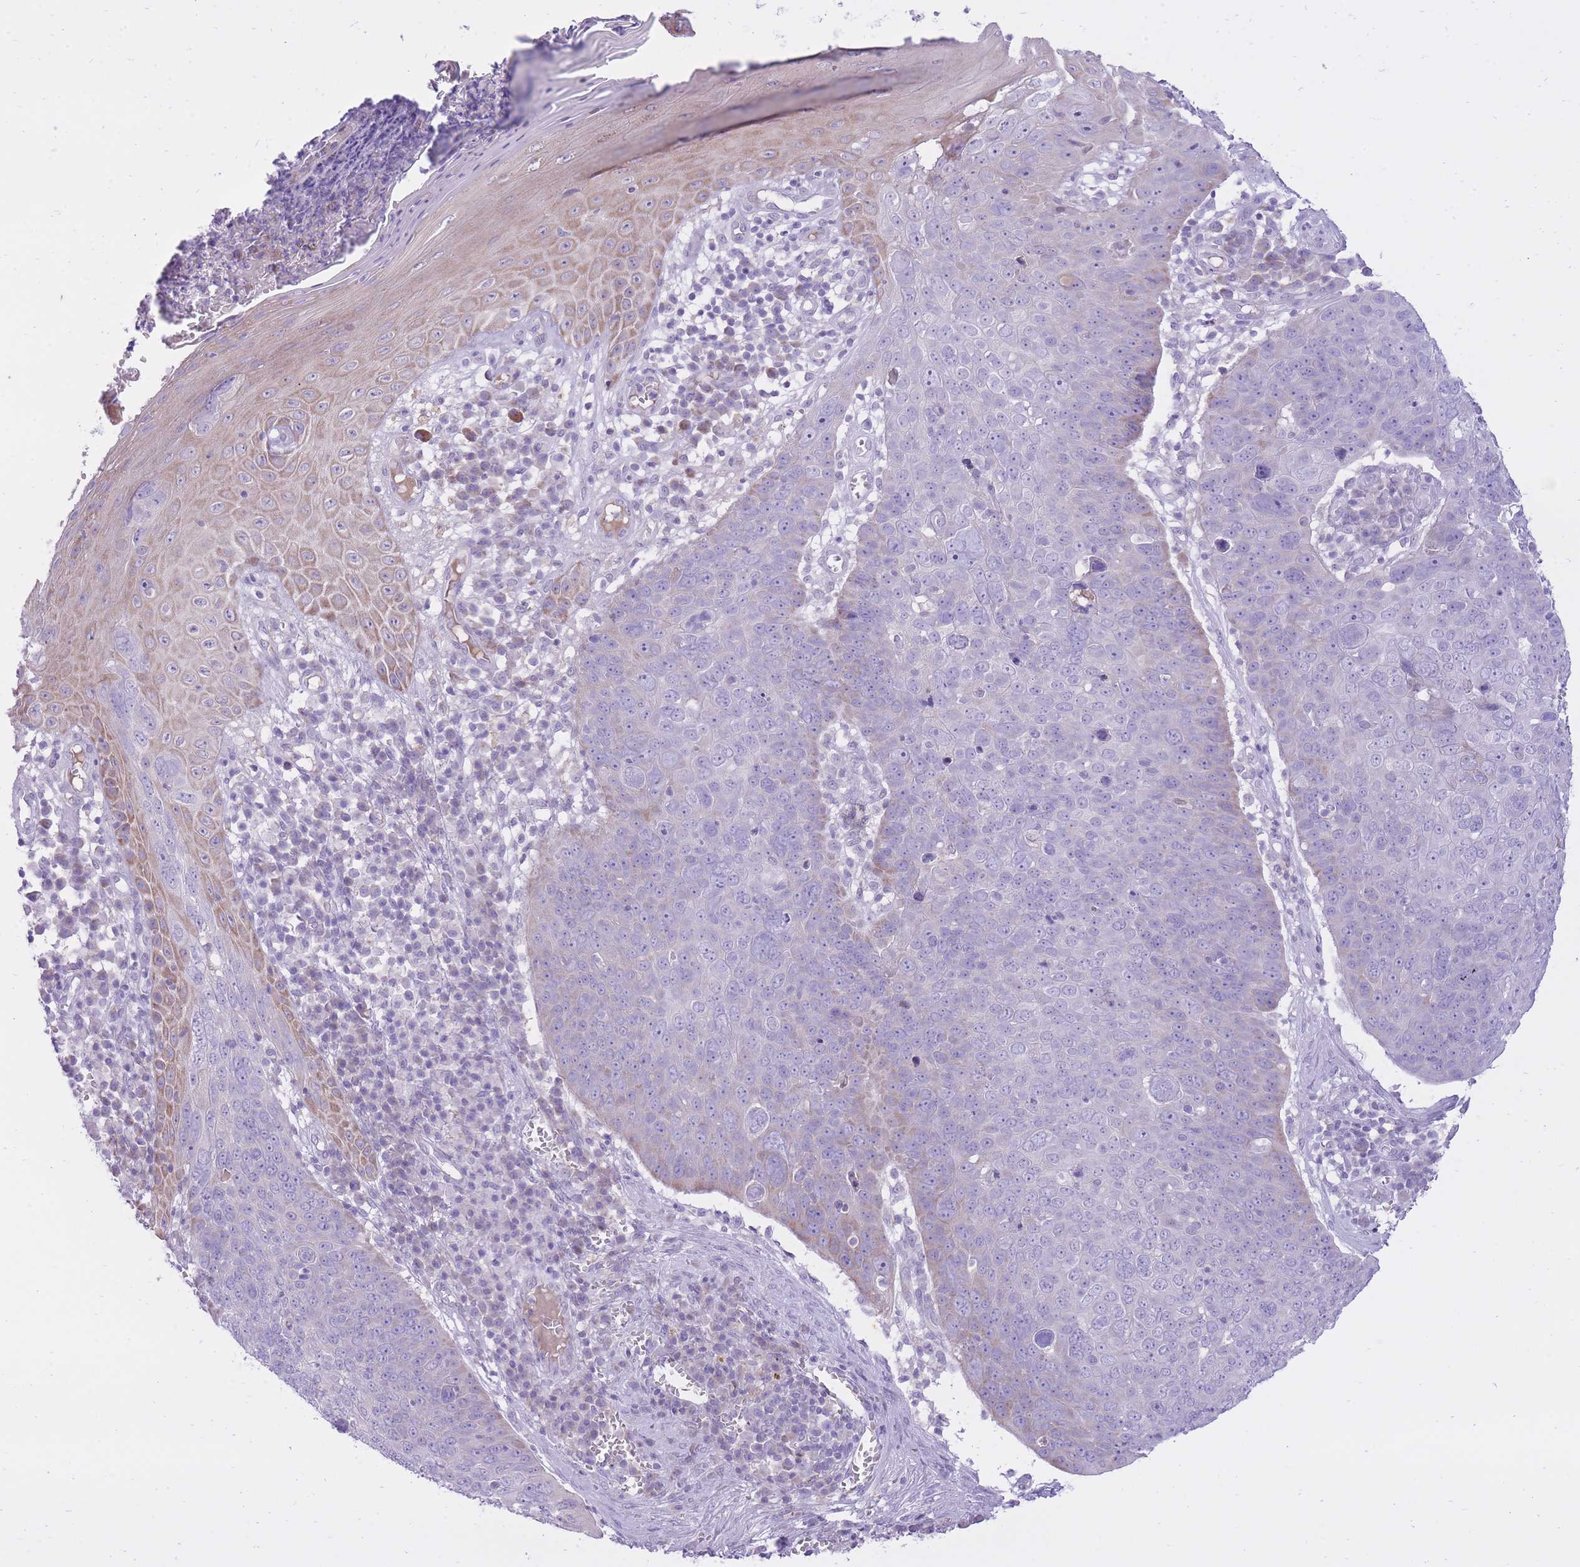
{"staining": {"intensity": "negative", "quantity": "none", "location": "none"}, "tissue": "skin cancer", "cell_type": "Tumor cells", "image_type": "cancer", "snomed": [{"axis": "morphology", "description": "Squamous cell carcinoma, NOS"}, {"axis": "topography", "description": "Skin"}], "caption": "Skin cancer (squamous cell carcinoma) stained for a protein using immunohistochemistry reveals no positivity tumor cells.", "gene": "DENND2D", "patient": {"sex": "male", "age": 71}}